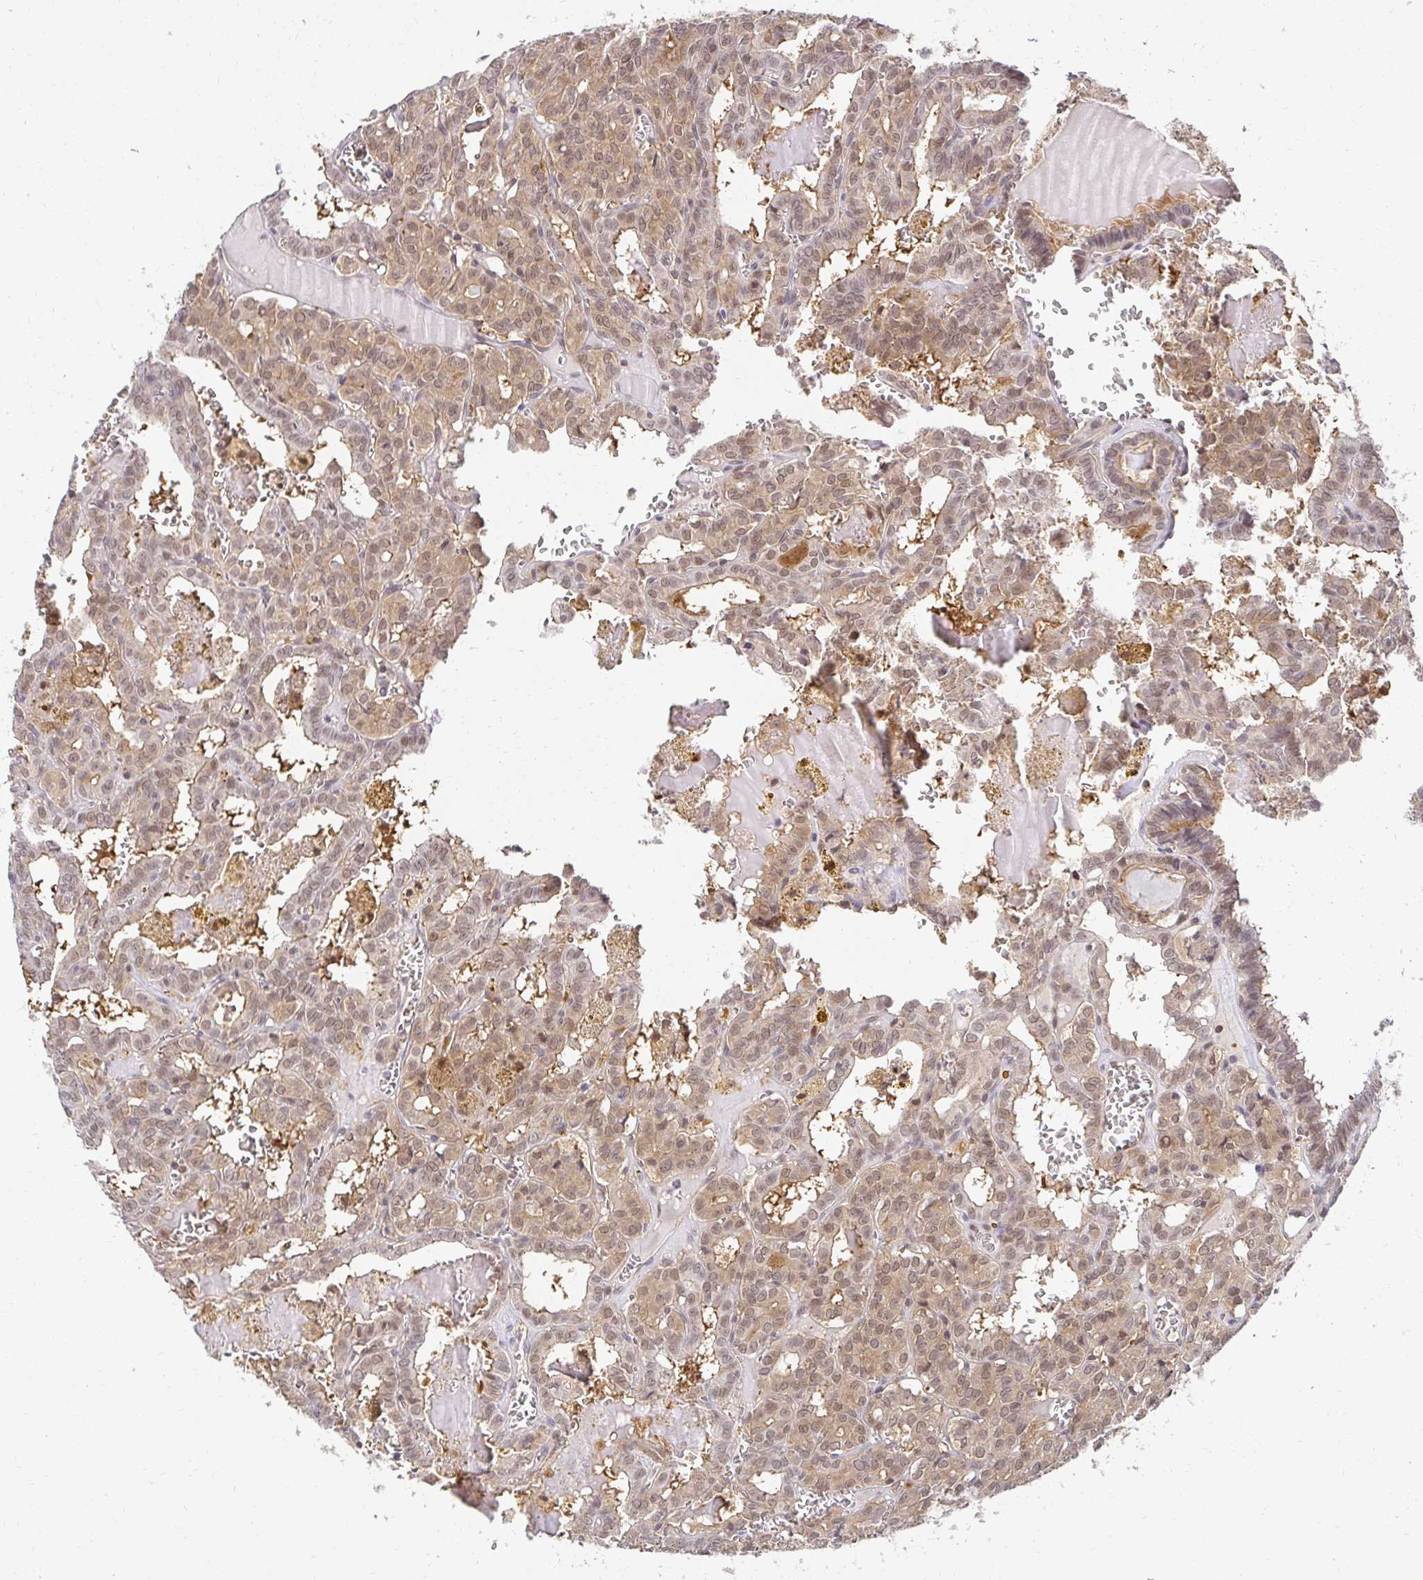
{"staining": {"intensity": "moderate", "quantity": ">75%", "location": "cytoplasmic/membranous,nuclear"}, "tissue": "thyroid cancer", "cell_type": "Tumor cells", "image_type": "cancer", "snomed": [{"axis": "morphology", "description": "Papillary adenocarcinoma, NOS"}, {"axis": "topography", "description": "Thyroid gland"}], "caption": "About >75% of tumor cells in papillary adenocarcinoma (thyroid) demonstrate moderate cytoplasmic/membranous and nuclear protein positivity as visualized by brown immunohistochemical staining.", "gene": "PSMA4", "patient": {"sex": "female", "age": 39}}